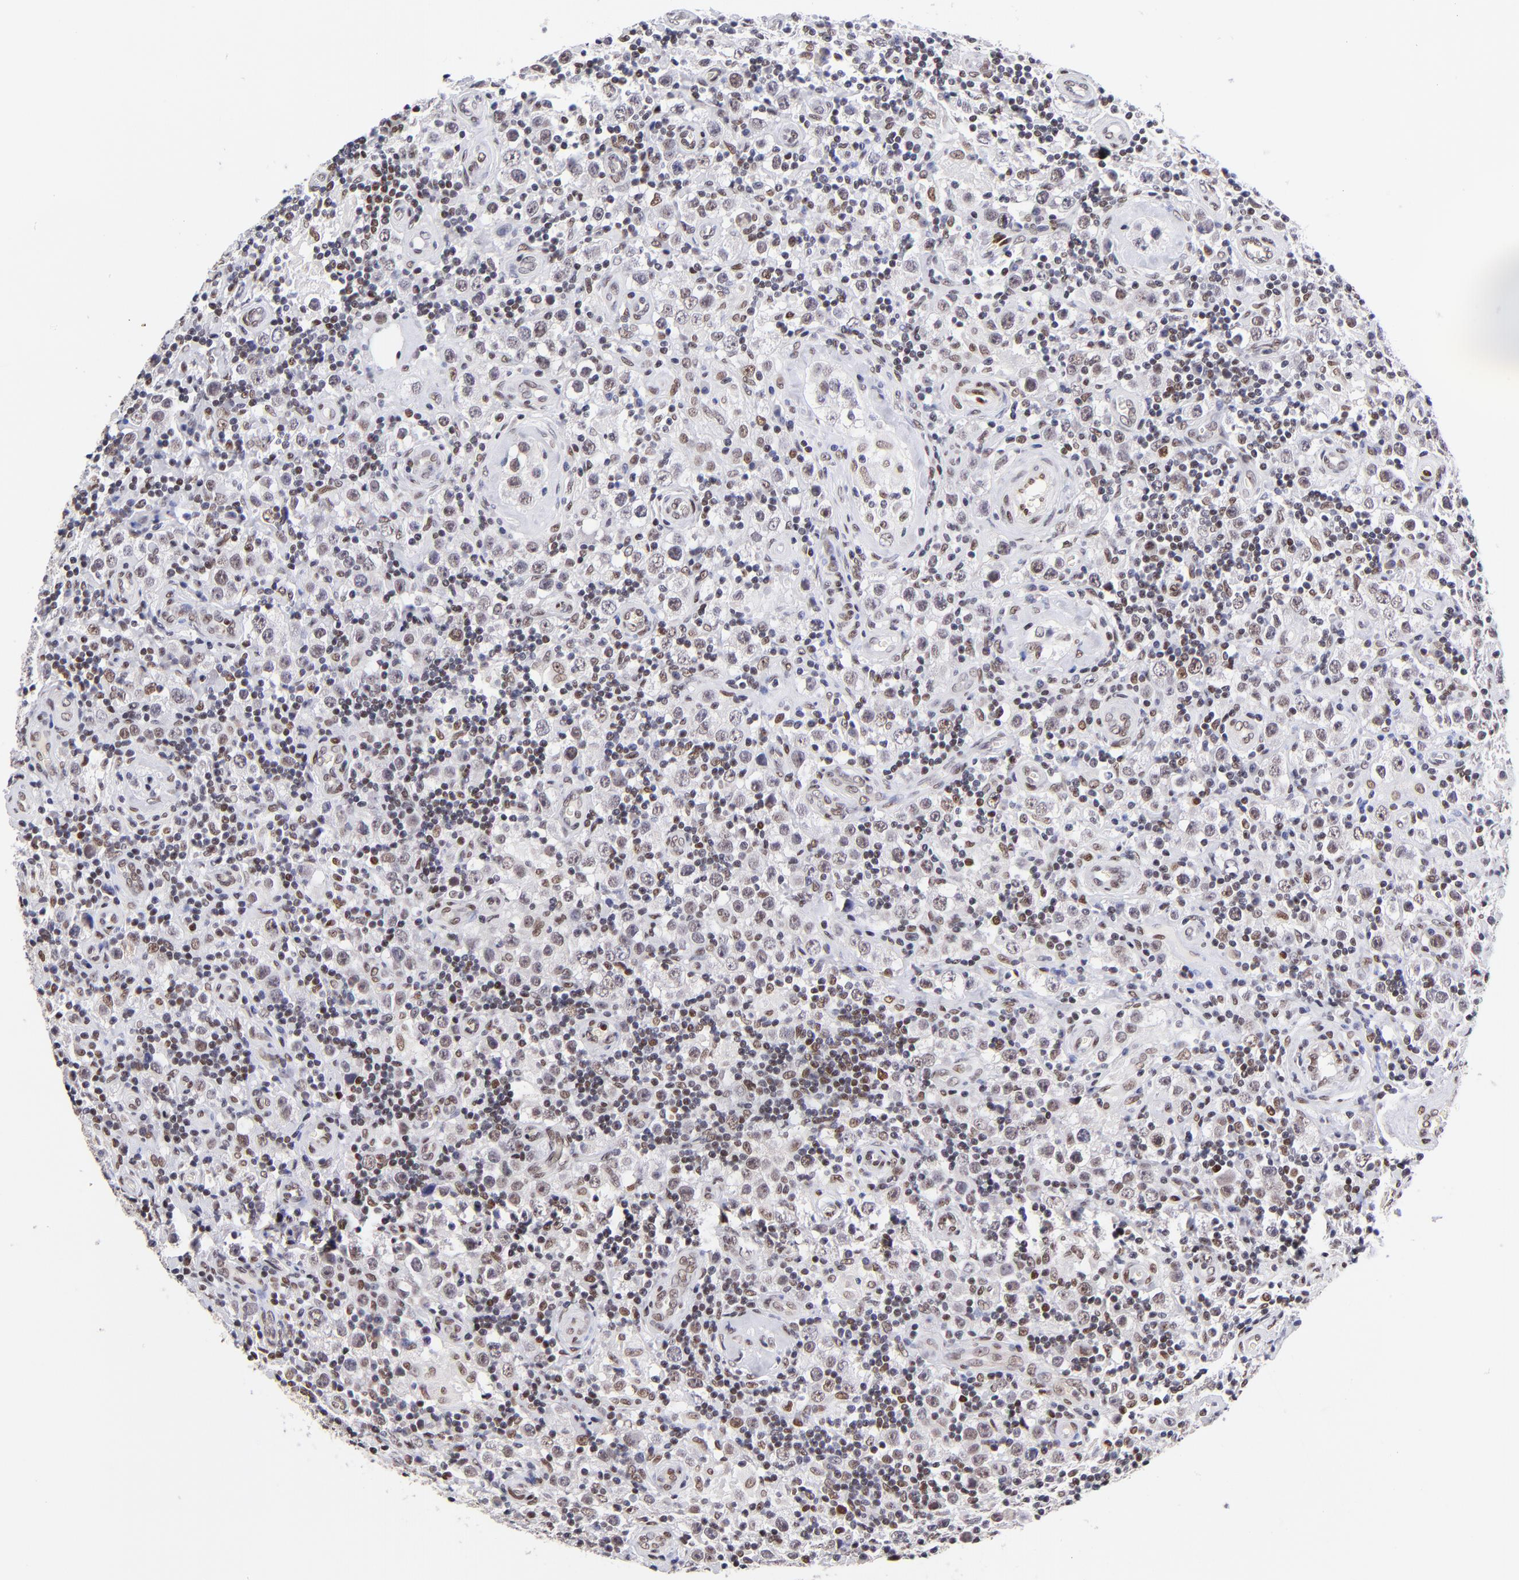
{"staining": {"intensity": "weak", "quantity": ">75%", "location": "nuclear"}, "tissue": "testis cancer", "cell_type": "Tumor cells", "image_type": "cancer", "snomed": [{"axis": "morphology", "description": "Seminoma, NOS"}, {"axis": "topography", "description": "Testis"}], "caption": "Brown immunohistochemical staining in human seminoma (testis) reveals weak nuclear staining in about >75% of tumor cells.", "gene": "MIDEAS", "patient": {"sex": "male", "age": 32}}